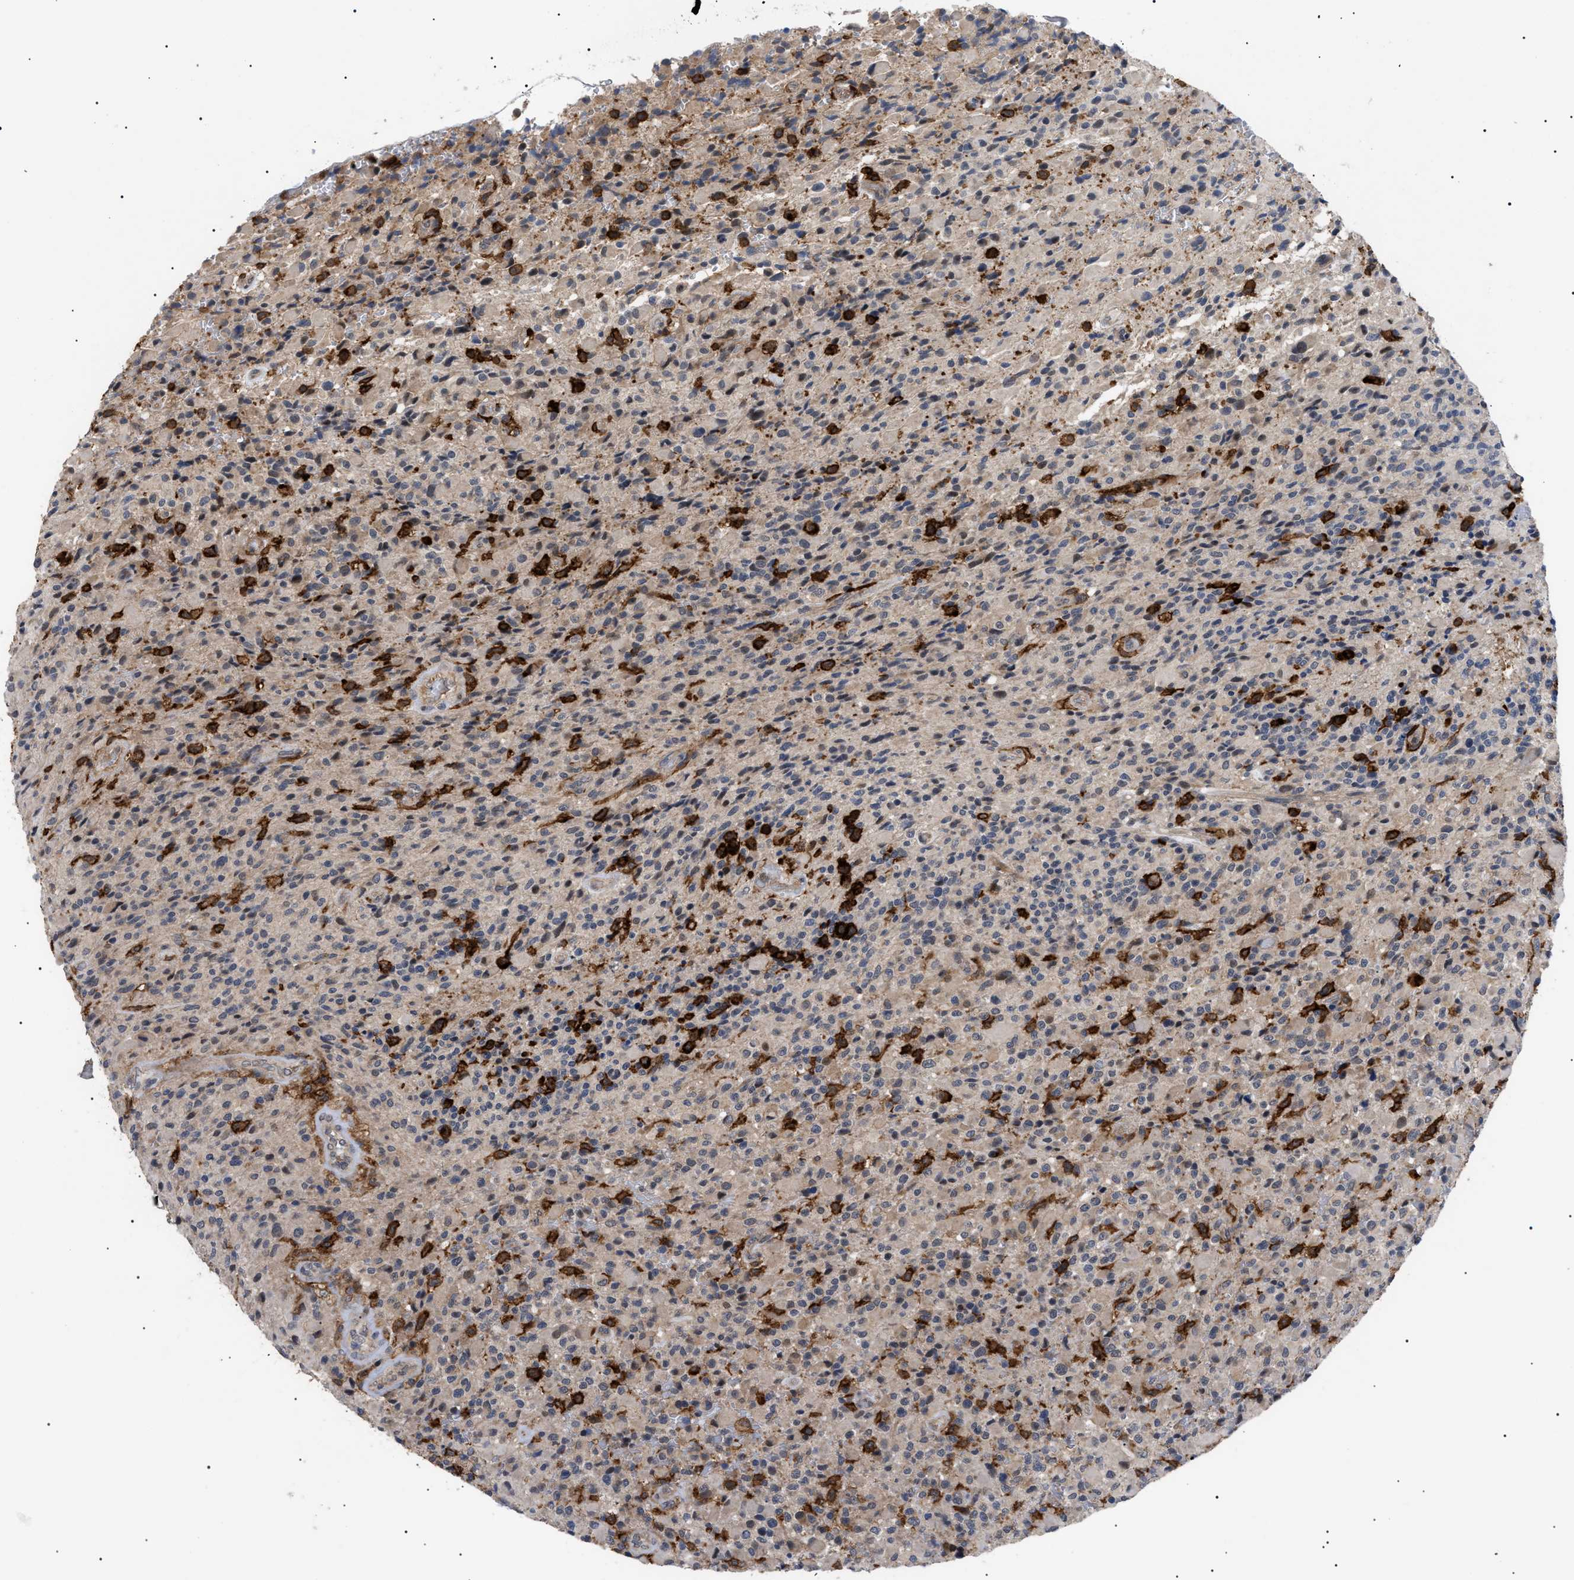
{"staining": {"intensity": "weak", "quantity": "<25%", "location": "cytoplasmic/membranous"}, "tissue": "glioma", "cell_type": "Tumor cells", "image_type": "cancer", "snomed": [{"axis": "morphology", "description": "Glioma, malignant, High grade"}, {"axis": "topography", "description": "Brain"}], "caption": "Immunohistochemistry of malignant high-grade glioma exhibits no staining in tumor cells.", "gene": "CD300A", "patient": {"sex": "male", "age": 71}}